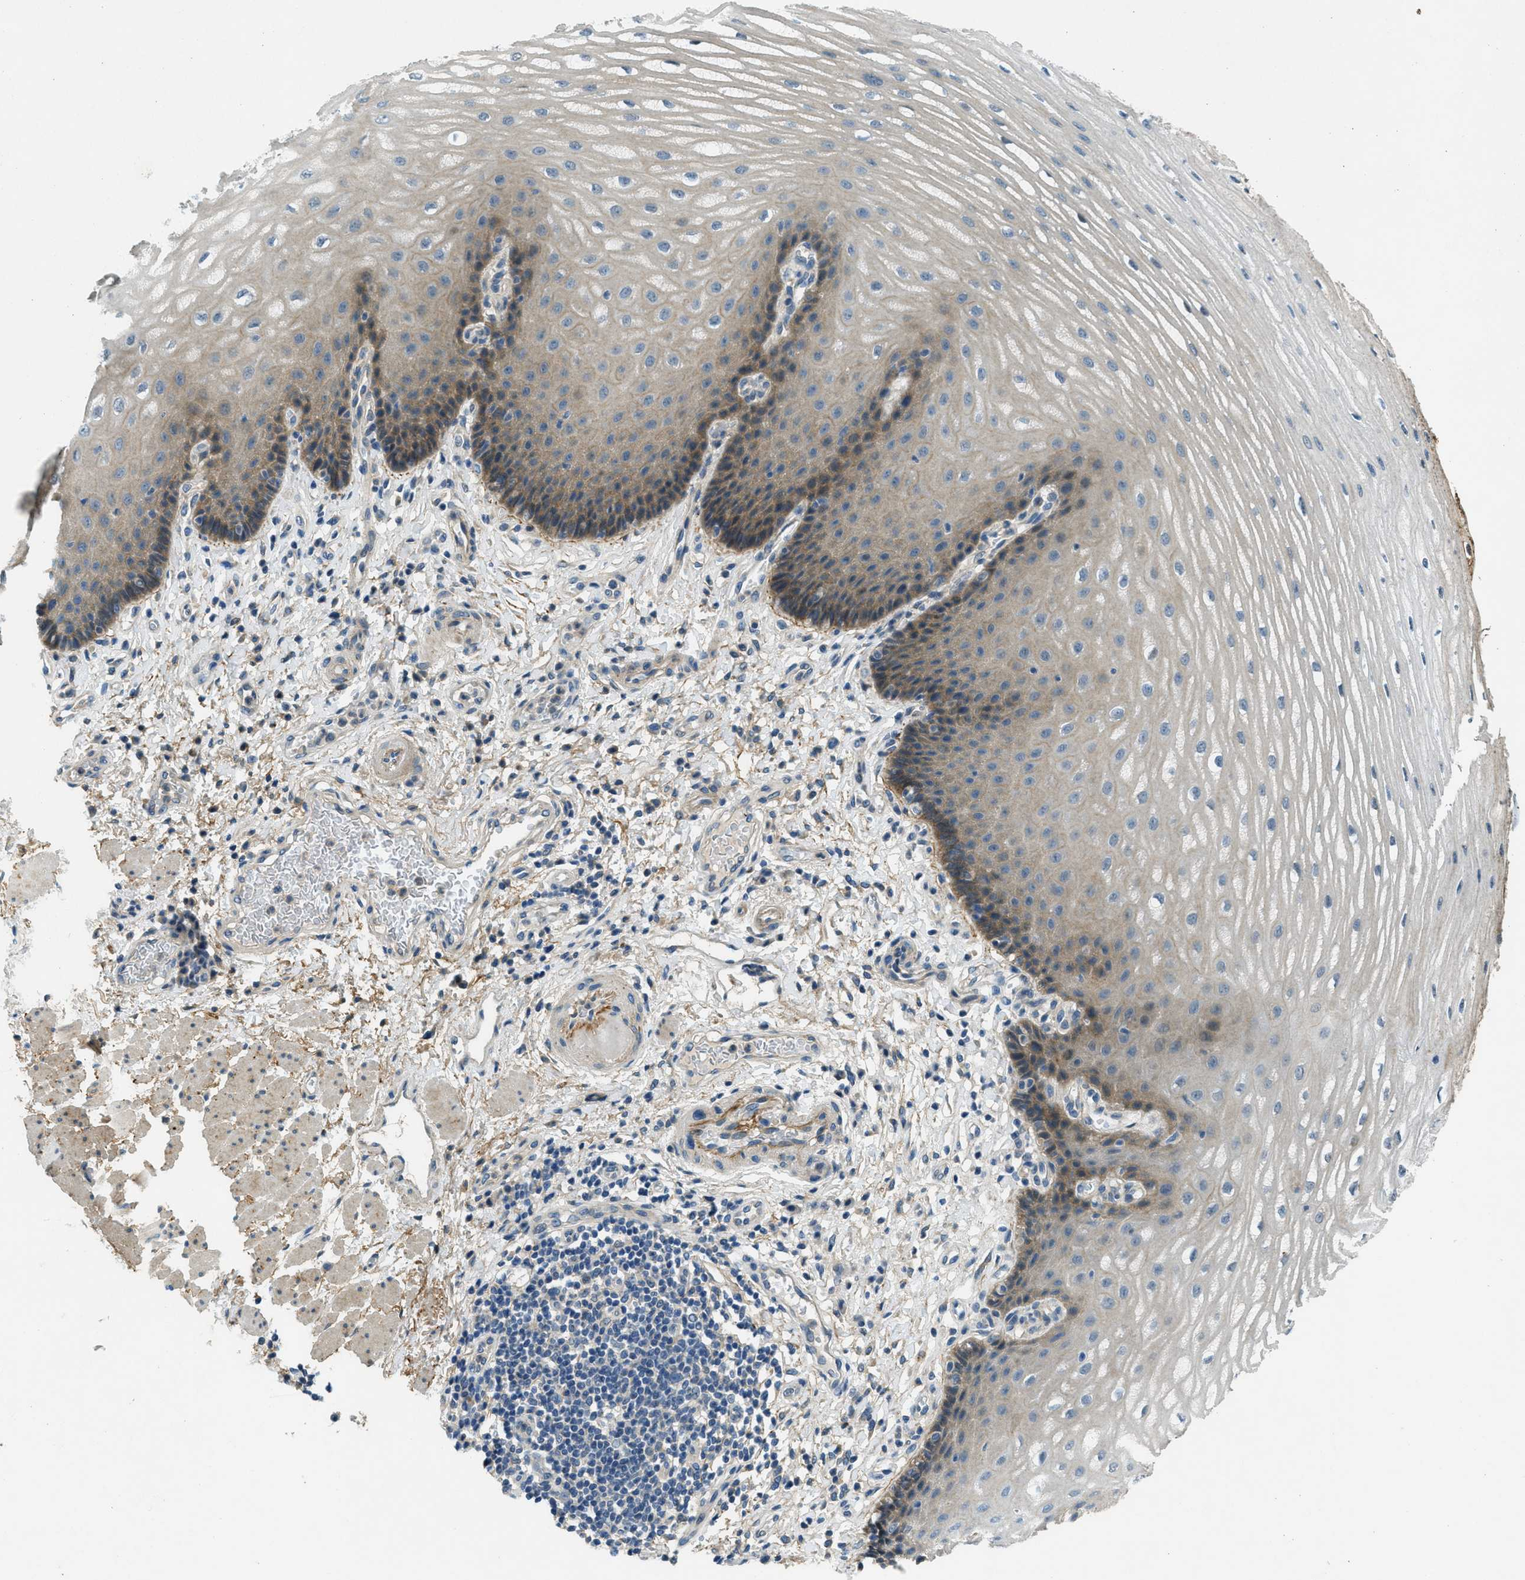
{"staining": {"intensity": "weak", "quantity": ">75%", "location": "cytoplasmic/membranous"}, "tissue": "esophagus", "cell_type": "Squamous epithelial cells", "image_type": "normal", "snomed": [{"axis": "morphology", "description": "Normal tissue, NOS"}, {"axis": "topography", "description": "Esophagus"}], "caption": "High-power microscopy captured an immunohistochemistry photomicrograph of normal esophagus, revealing weak cytoplasmic/membranous expression in about >75% of squamous epithelial cells. (brown staining indicates protein expression, while blue staining denotes nuclei).", "gene": "SNX14", "patient": {"sex": "male", "age": 54}}